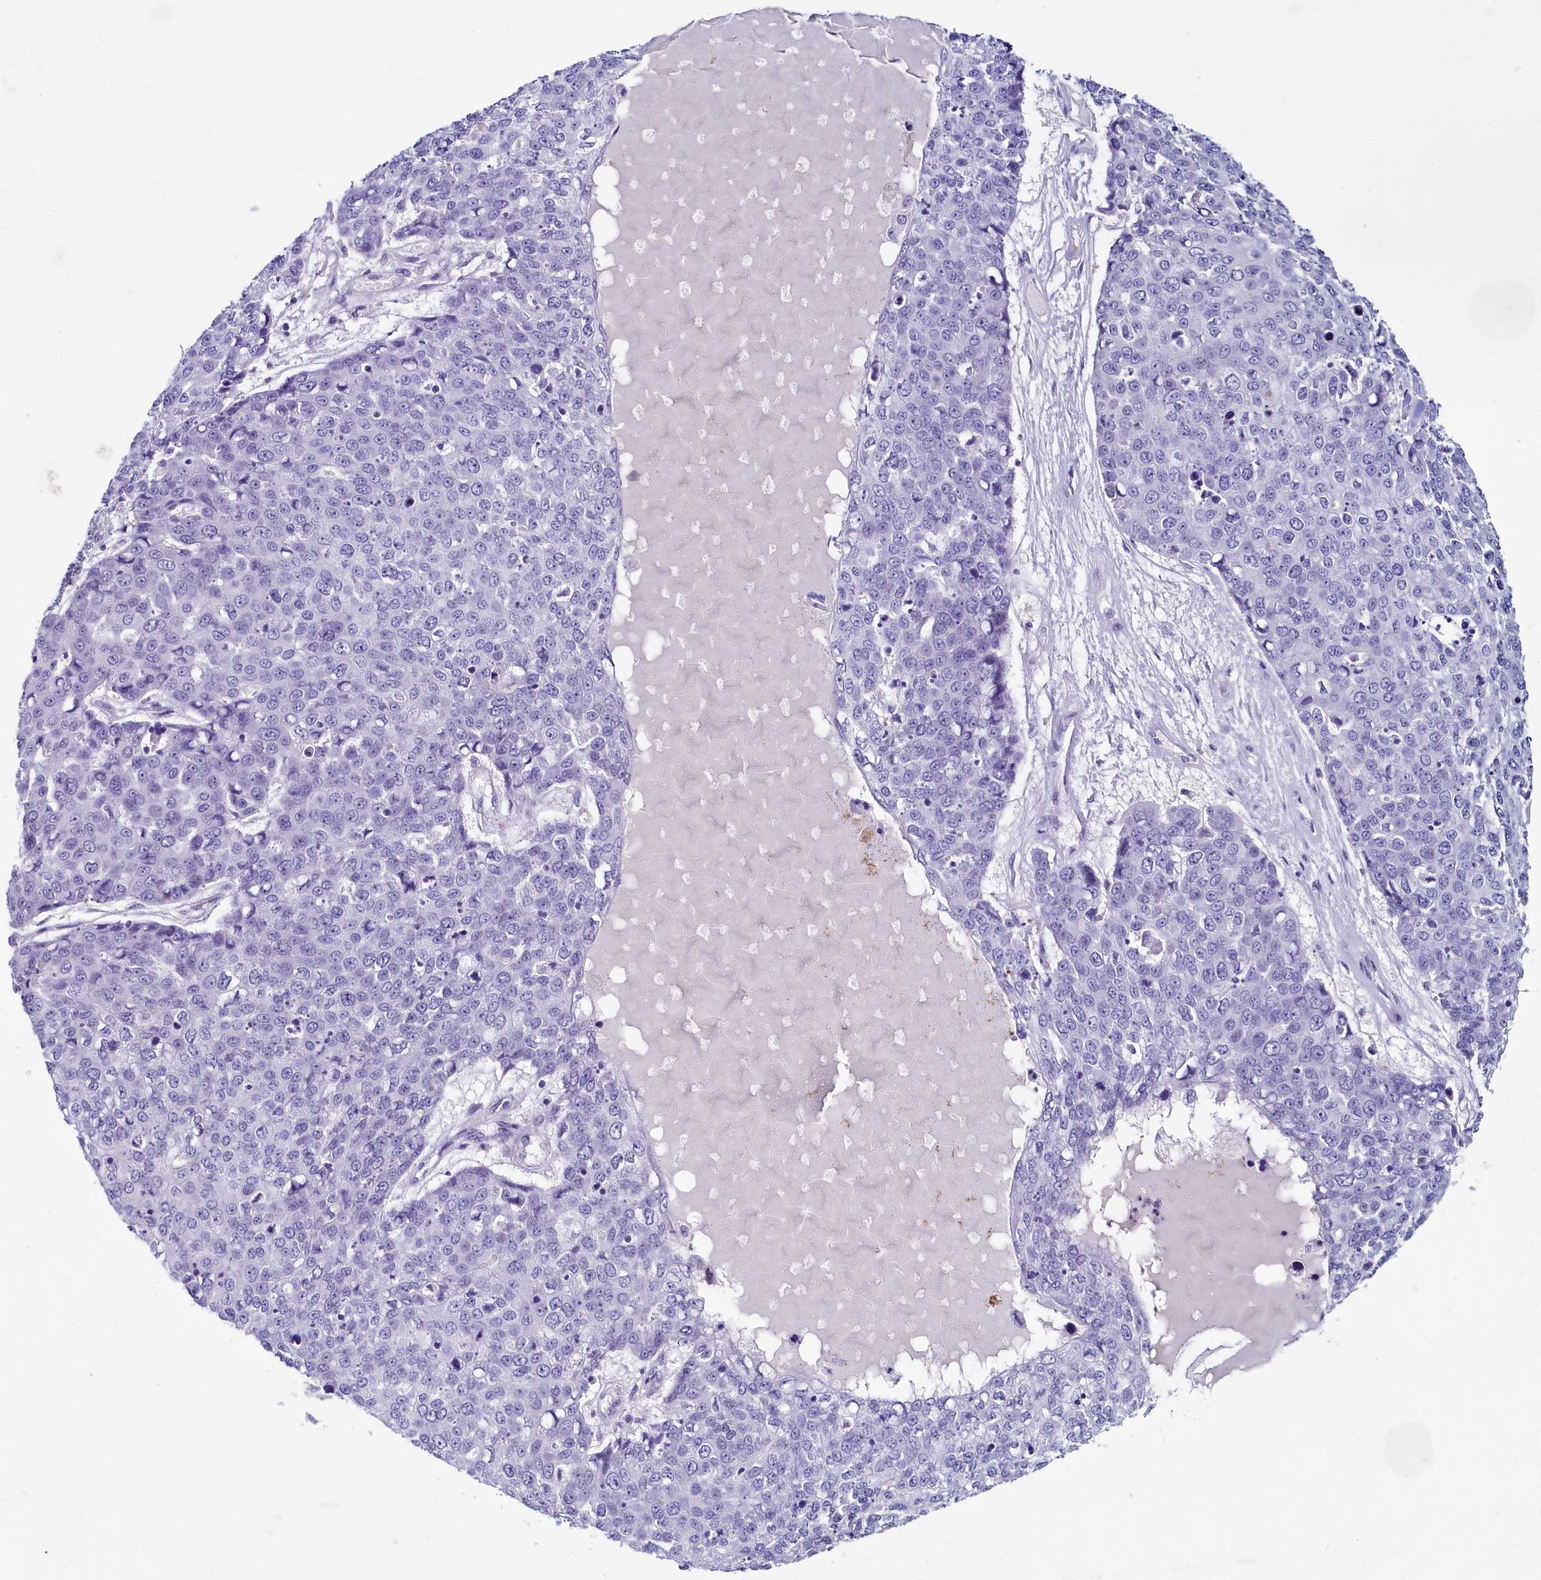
{"staining": {"intensity": "negative", "quantity": "none", "location": "none"}, "tissue": "skin cancer", "cell_type": "Tumor cells", "image_type": "cancer", "snomed": [{"axis": "morphology", "description": "Squamous cell carcinoma, NOS"}, {"axis": "topography", "description": "Skin"}], "caption": "DAB (3,3'-diaminobenzidine) immunohistochemical staining of skin cancer shows no significant expression in tumor cells.", "gene": "INSC", "patient": {"sex": "female", "age": 44}}